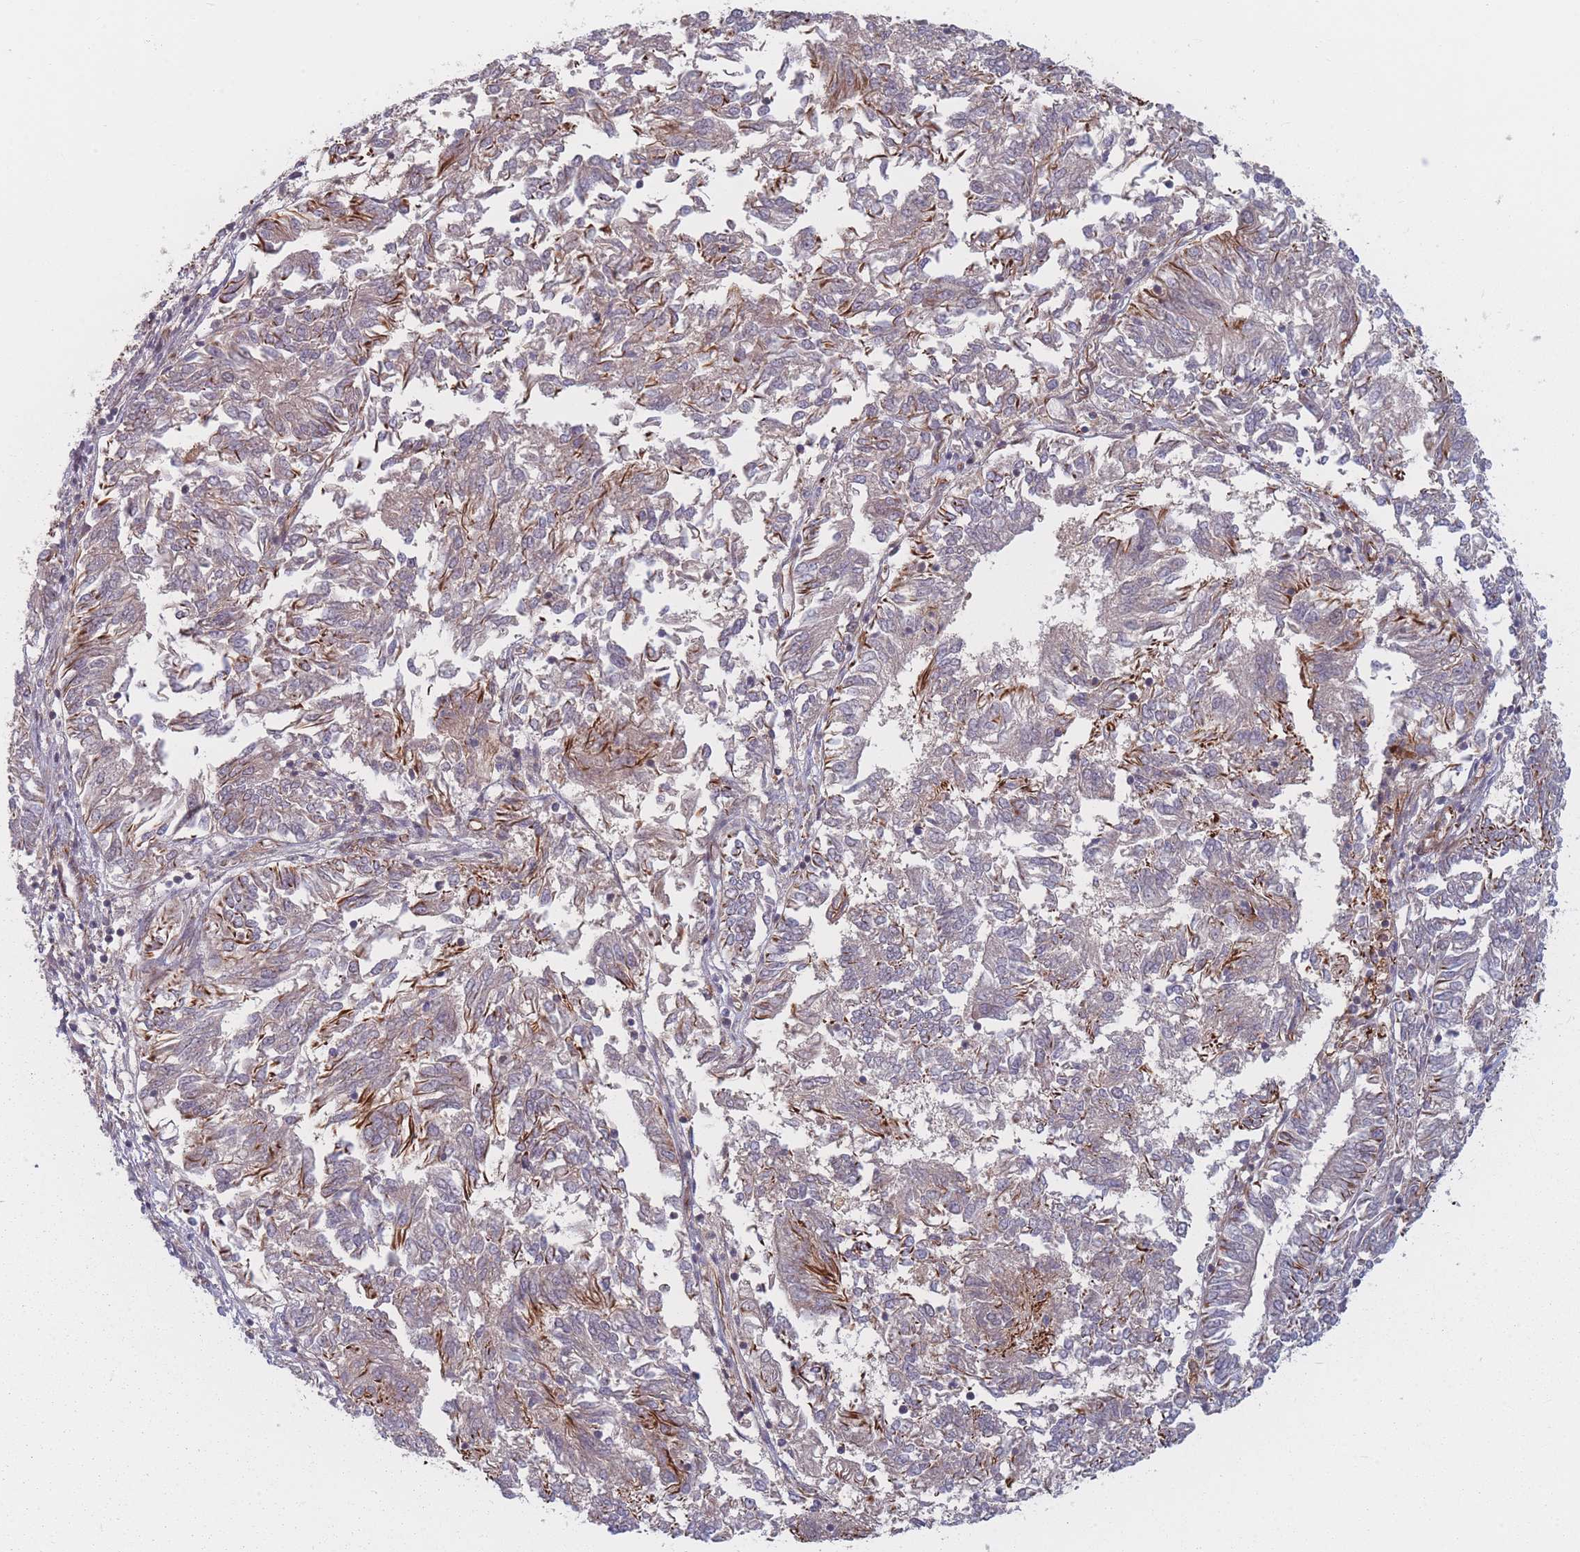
{"staining": {"intensity": "negative", "quantity": "none", "location": "none"}, "tissue": "endometrial cancer", "cell_type": "Tumor cells", "image_type": "cancer", "snomed": [{"axis": "morphology", "description": "Adenocarcinoma, NOS"}, {"axis": "topography", "description": "Endometrium"}], "caption": "The histopathology image demonstrates no staining of tumor cells in endometrial adenocarcinoma. (DAB (3,3'-diaminobenzidine) immunohistochemistry (IHC), high magnification).", "gene": "EEF1AKMT2", "patient": {"sex": "female", "age": 58}}